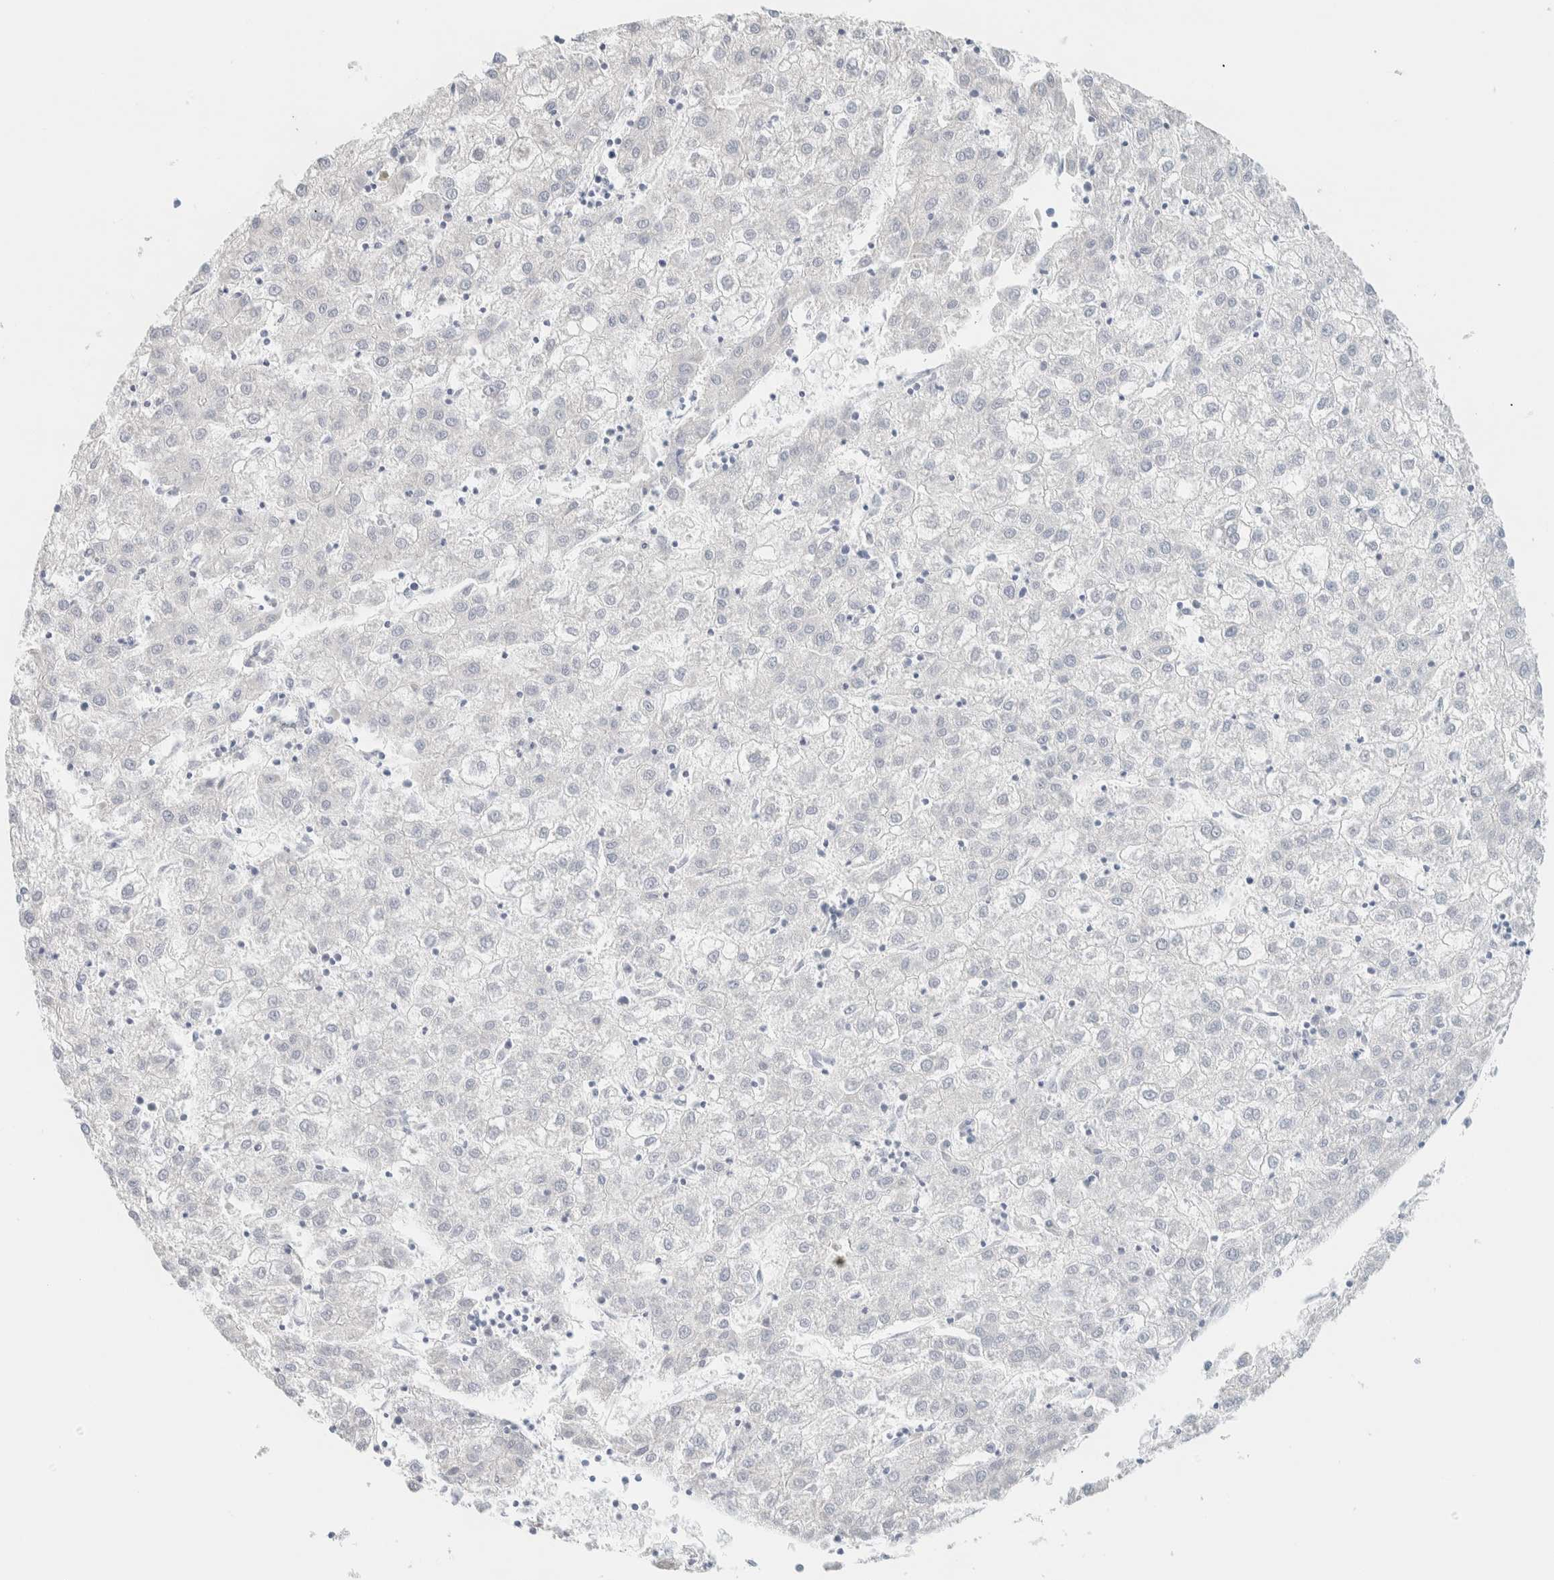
{"staining": {"intensity": "negative", "quantity": "none", "location": "none"}, "tissue": "liver cancer", "cell_type": "Tumor cells", "image_type": "cancer", "snomed": [{"axis": "morphology", "description": "Carcinoma, Hepatocellular, NOS"}, {"axis": "topography", "description": "Liver"}], "caption": "Histopathology image shows no significant protein staining in tumor cells of liver hepatocellular carcinoma.", "gene": "SPNS3", "patient": {"sex": "male", "age": 72}}